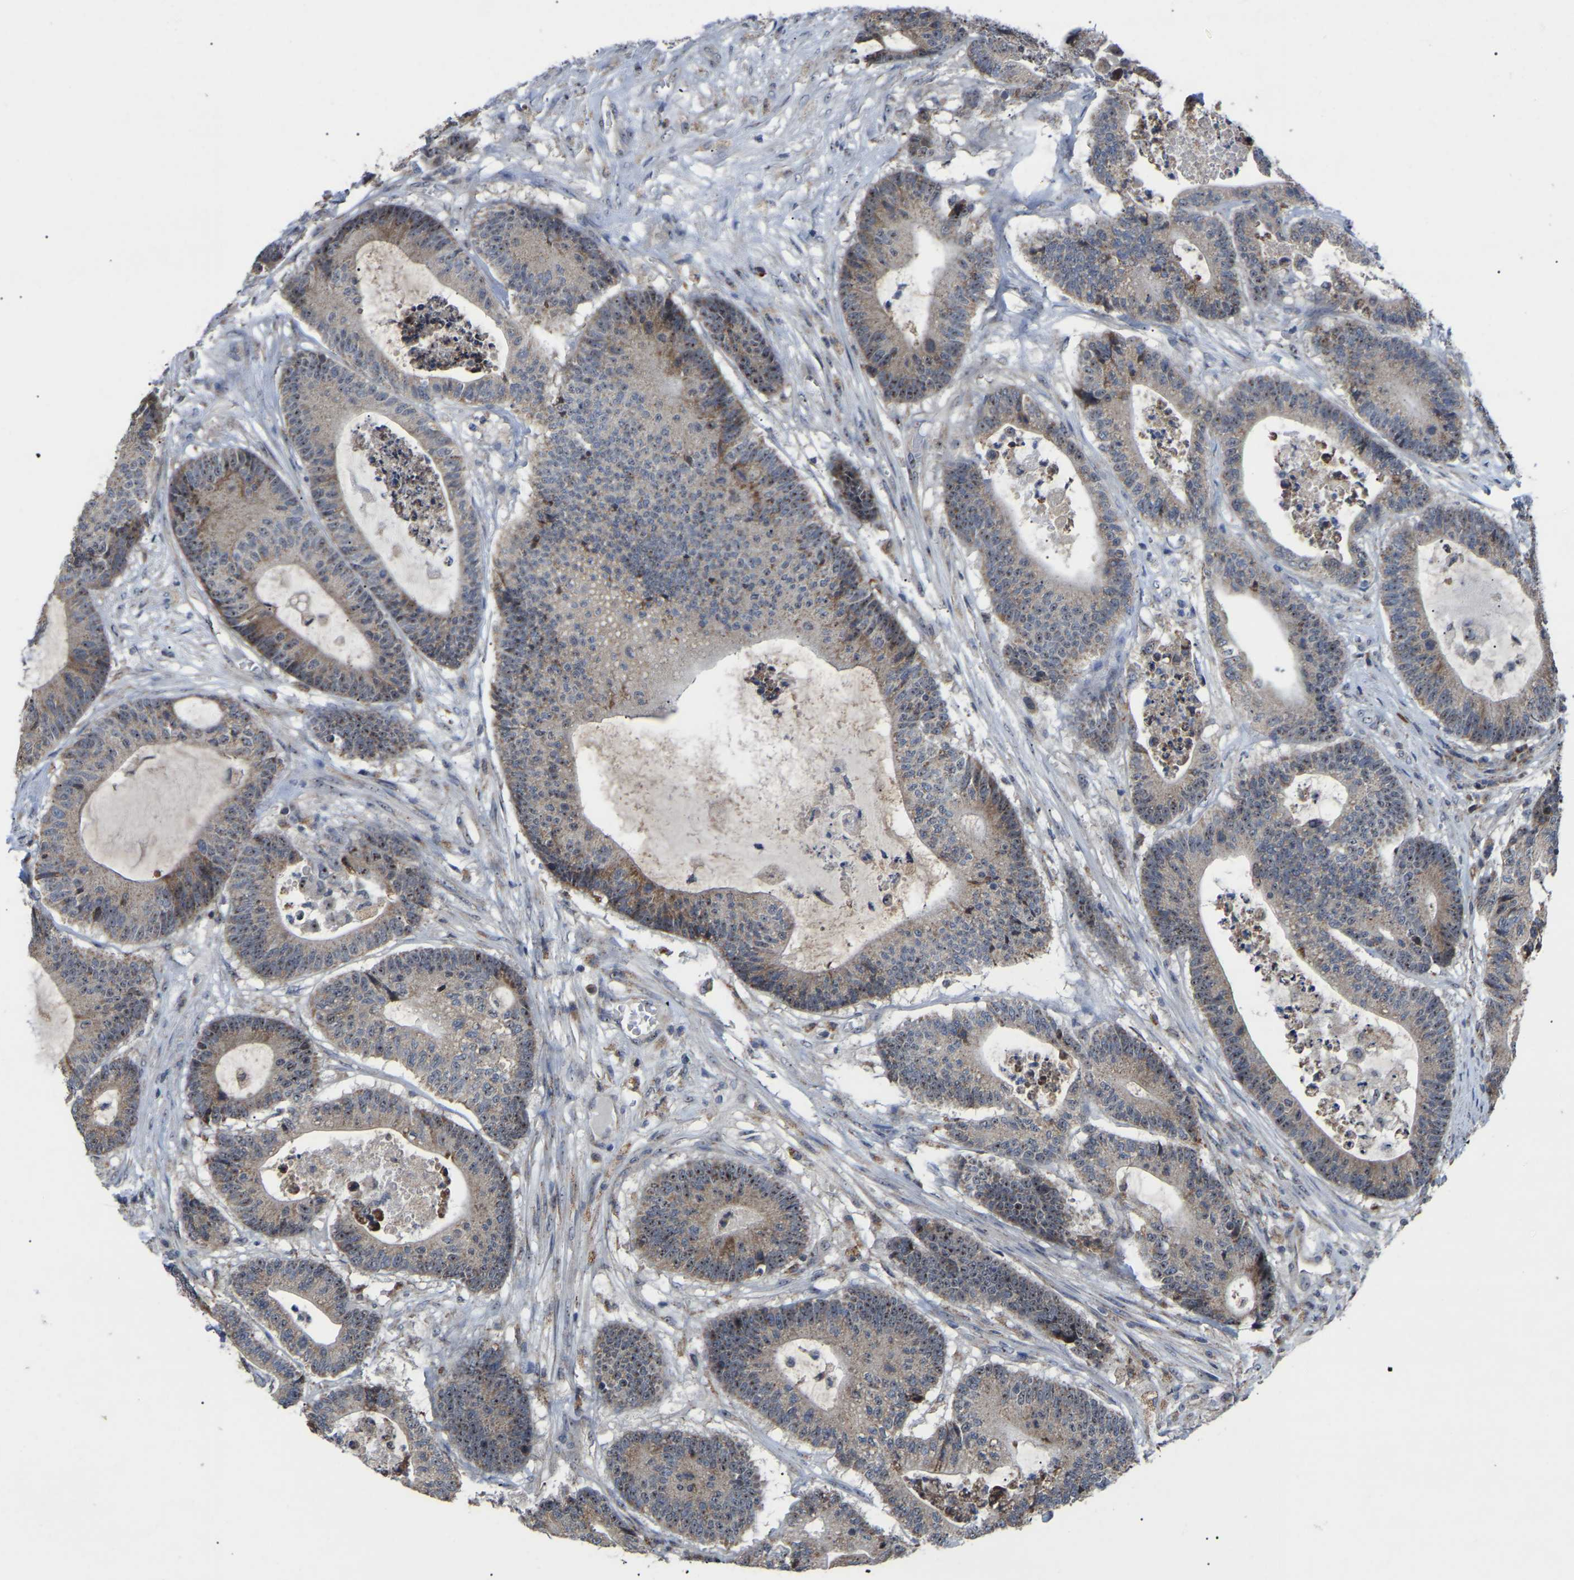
{"staining": {"intensity": "moderate", "quantity": ">75%", "location": "cytoplasmic/membranous,nuclear"}, "tissue": "colorectal cancer", "cell_type": "Tumor cells", "image_type": "cancer", "snomed": [{"axis": "morphology", "description": "Adenocarcinoma, NOS"}, {"axis": "topography", "description": "Colon"}], "caption": "Colorectal adenocarcinoma stained with a protein marker exhibits moderate staining in tumor cells.", "gene": "NOP53", "patient": {"sex": "female", "age": 84}}